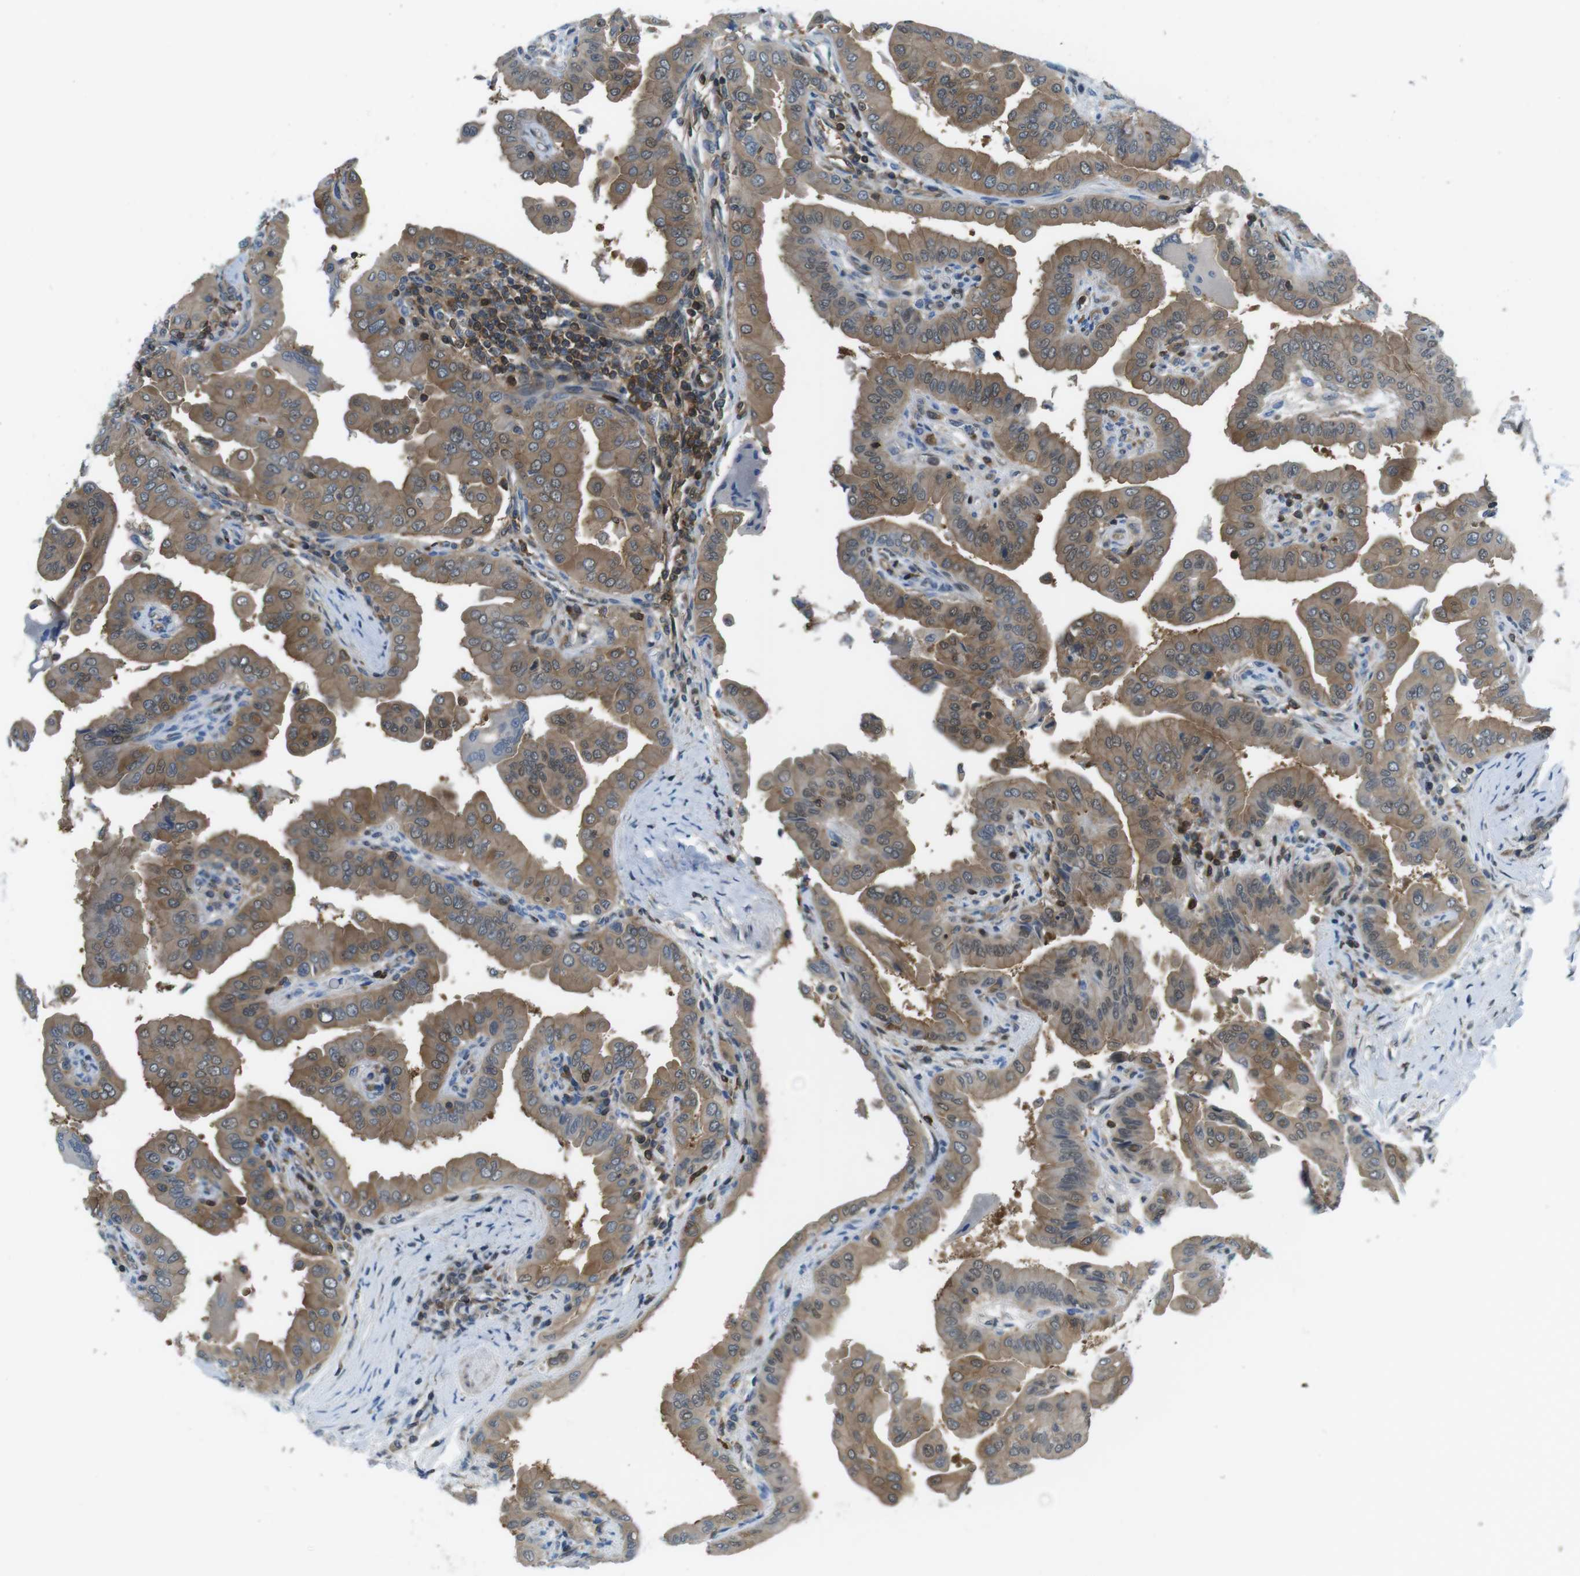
{"staining": {"intensity": "moderate", "quantity": ">75%", "location": "cytoplasmic/membranous"}, "tissue": "thyroid cancer", "cell_type": "Tumor cells", "image_type": "cancer", "snomed": [{"axis": "morphology", "description": "Papillary adenocarcinoma, NOS"}, {"axis": "topography", "description": "Thyroid gland"}], "caption": "Moderate cytoplasmic/membranous positivity for a protein is present in approximately >75% of tumor cells of papillary adenocarcinoma (thyroid) using IHC.", "gene": "TES", "patient": {"sex": "male", "age": 33}}